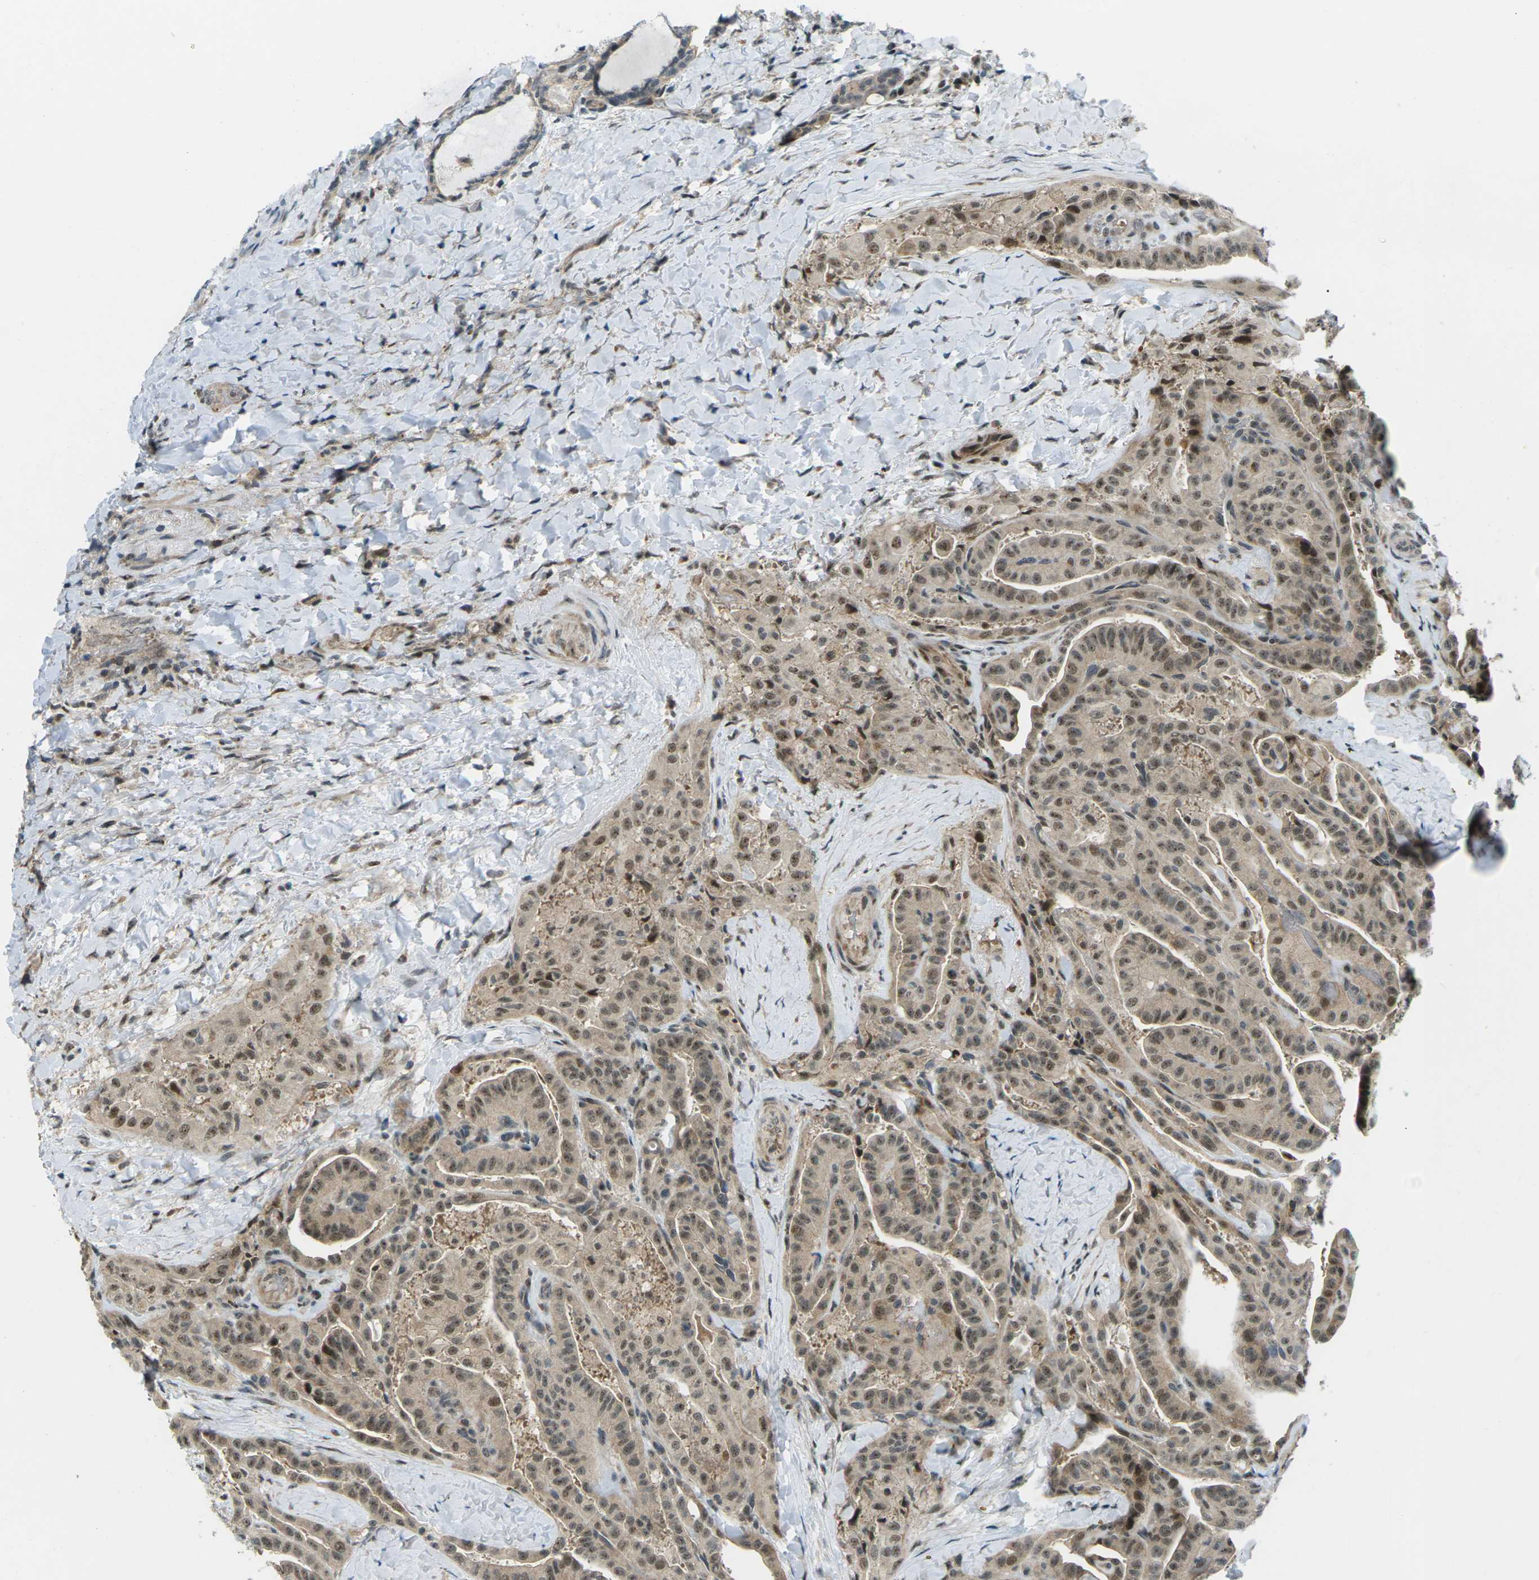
{"staining": {"intensity": "moderate", "quantity": ">75%", "location": "cytoplasmic/membranous,nuclear"}, "tissue": "thyroid cancer", "cell_type": "Tumor cells", "image_type": "cancer", "snomed": [{"axis": "morphology", "description": "Papillary adenocarcinoma, NOS"}, {"axis": "topography", "description": "Thyroid gland"}], "caption": "Immunohistochemistry (IHC) of human thyroid cancer displays medium levels of moderate cytoplasmic/membranous and nuclear staining in about >75% of tumor cells.", "gene": "UBE2S", "patient": {"sex": "male", "age": 77}}